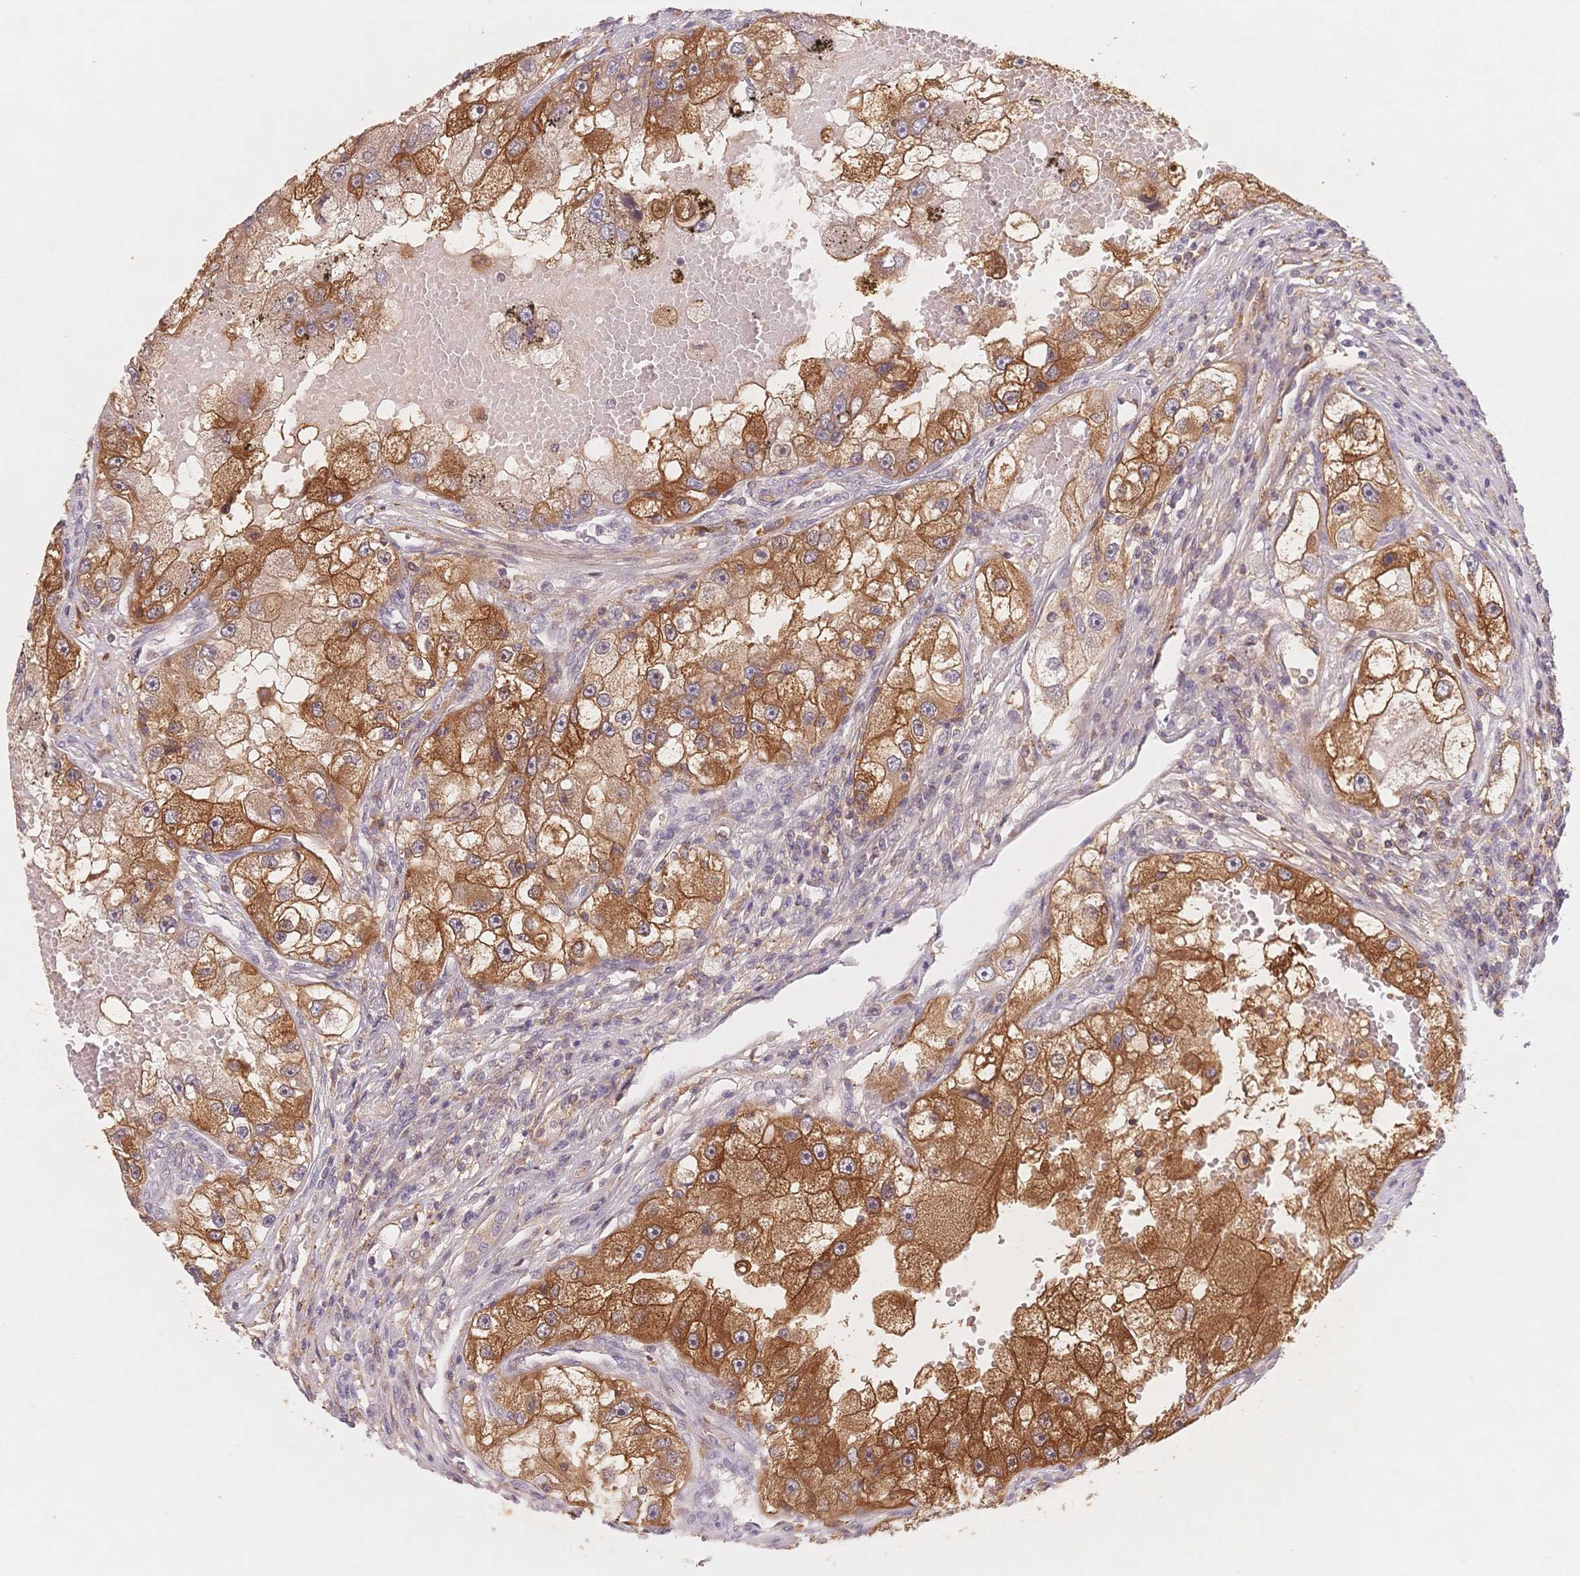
{"staining": {"intensity": "moderate", "quantity": ">75%", "location": "cytoplasmic/membranous"}, "tissue": "renal cancer", "cell_type": "Tumor cells", "image_type": "cancer", "snomed": [{"axis": "morphology", "description": "Adenocarcinoma, NOS"}, {"axis": "topography", "description": "Kidney"}], "caption": "Tumor cells show medium levels of moderate cytoplasmic/membranous positivity in approximately >75% of cells in human renal adenocarcinoma.", "gene": "C12orf75", "patient": {"sex": "male", "age": 63}}